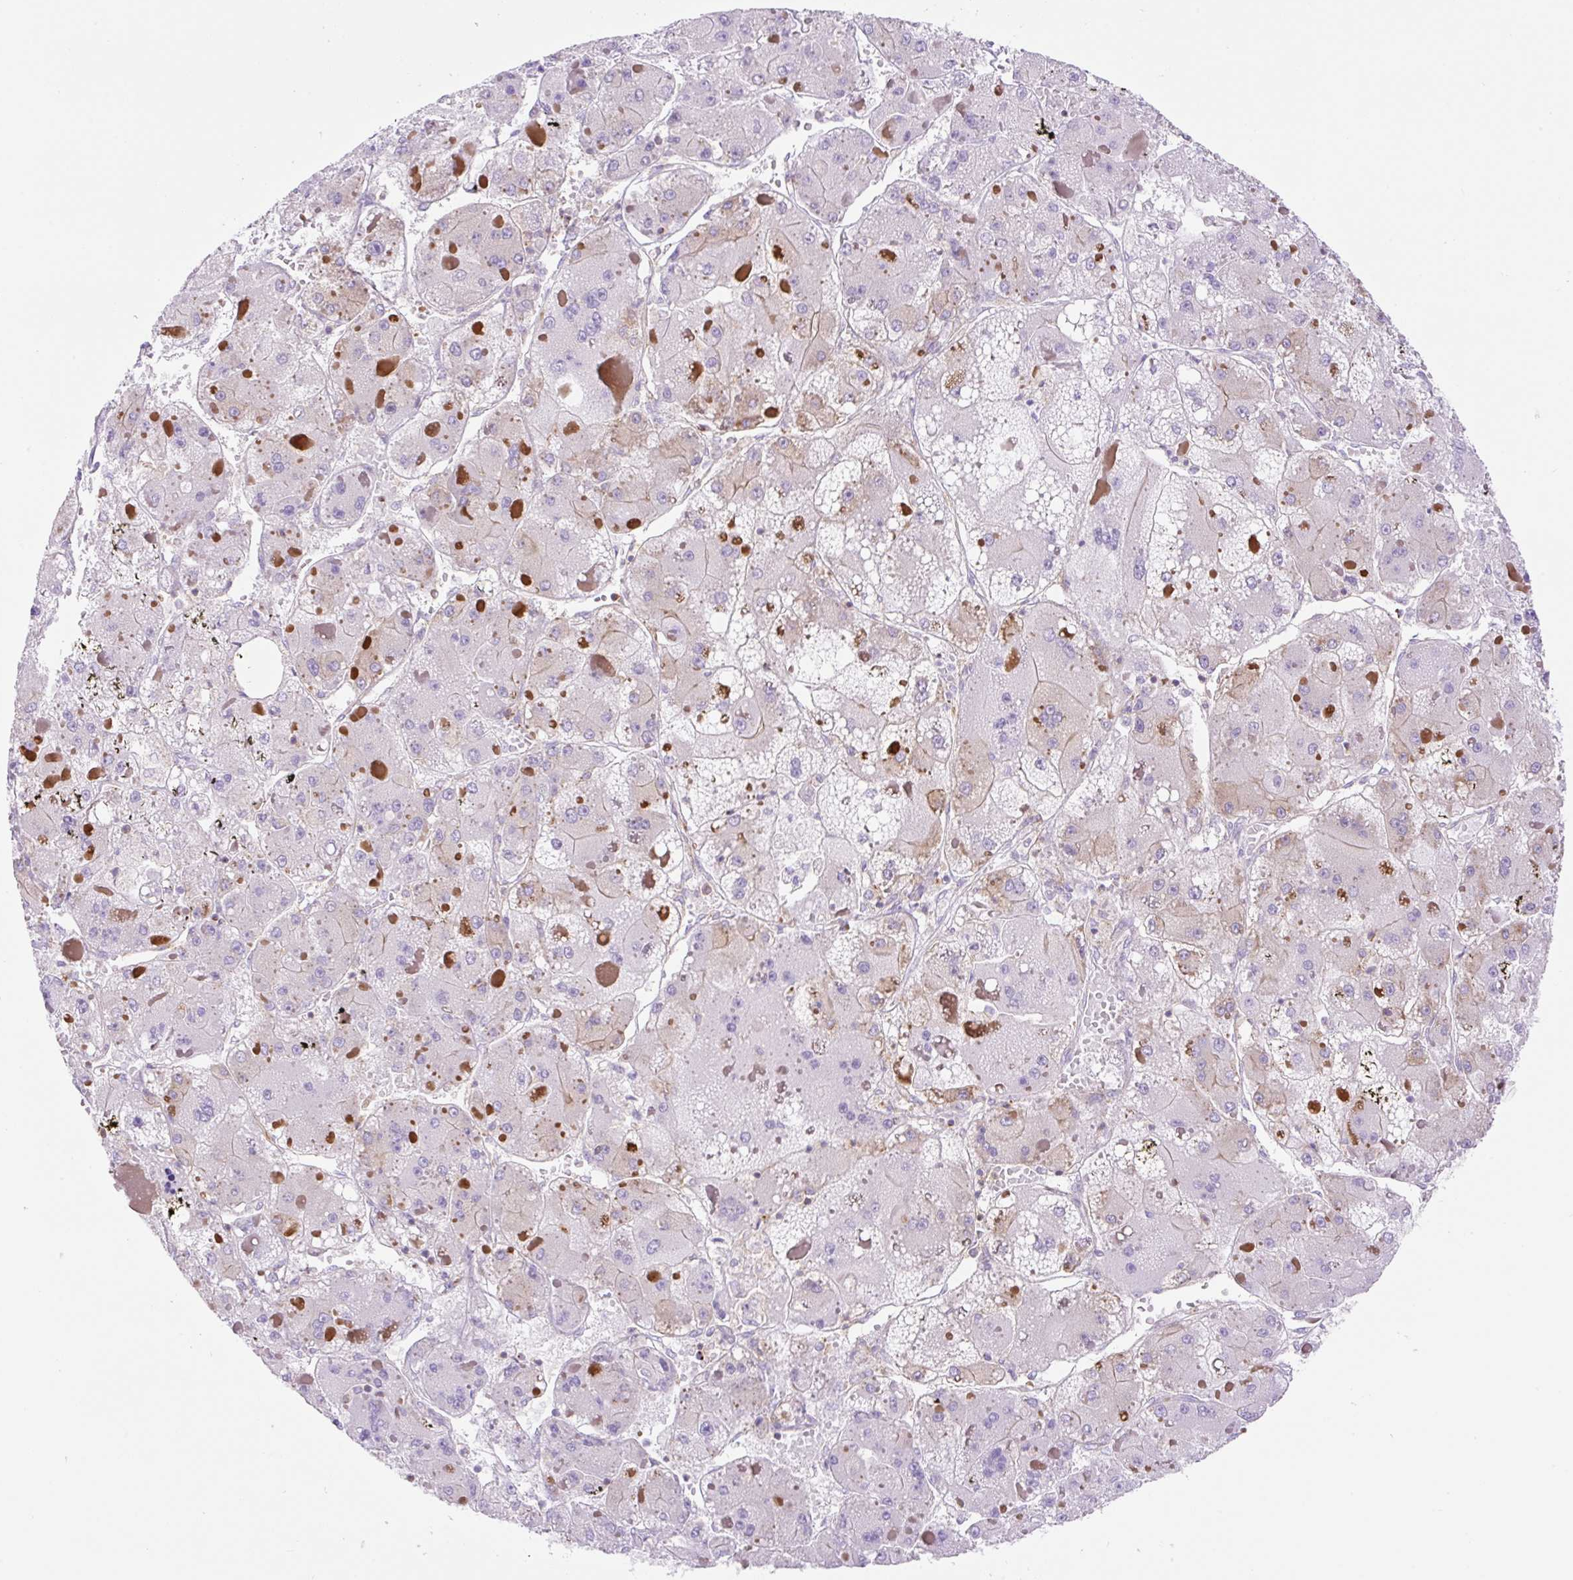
{"staining": {"intensity": "negative", "quantity": "none", "location": "none"}, "tissue": "liver cancer", "cell_type": "Tumor cells", "image_type": "cancer", "snomed": [{"axis": "morphology", "description": "Carcinoma, Hepatocellular, NOS"}, {"axis": "topography", "description": "Liver"}], "caption": "The histopathology image exhibits no significant staining in tumor cells of liver cancer (hepatocellular carcinoma). (DAB (3,3'-diaminobenzidine) immunohistochemistry (IHC), high magnification).", "gene": "DNM2", "patient": {"sex": "female", "age": 73}}